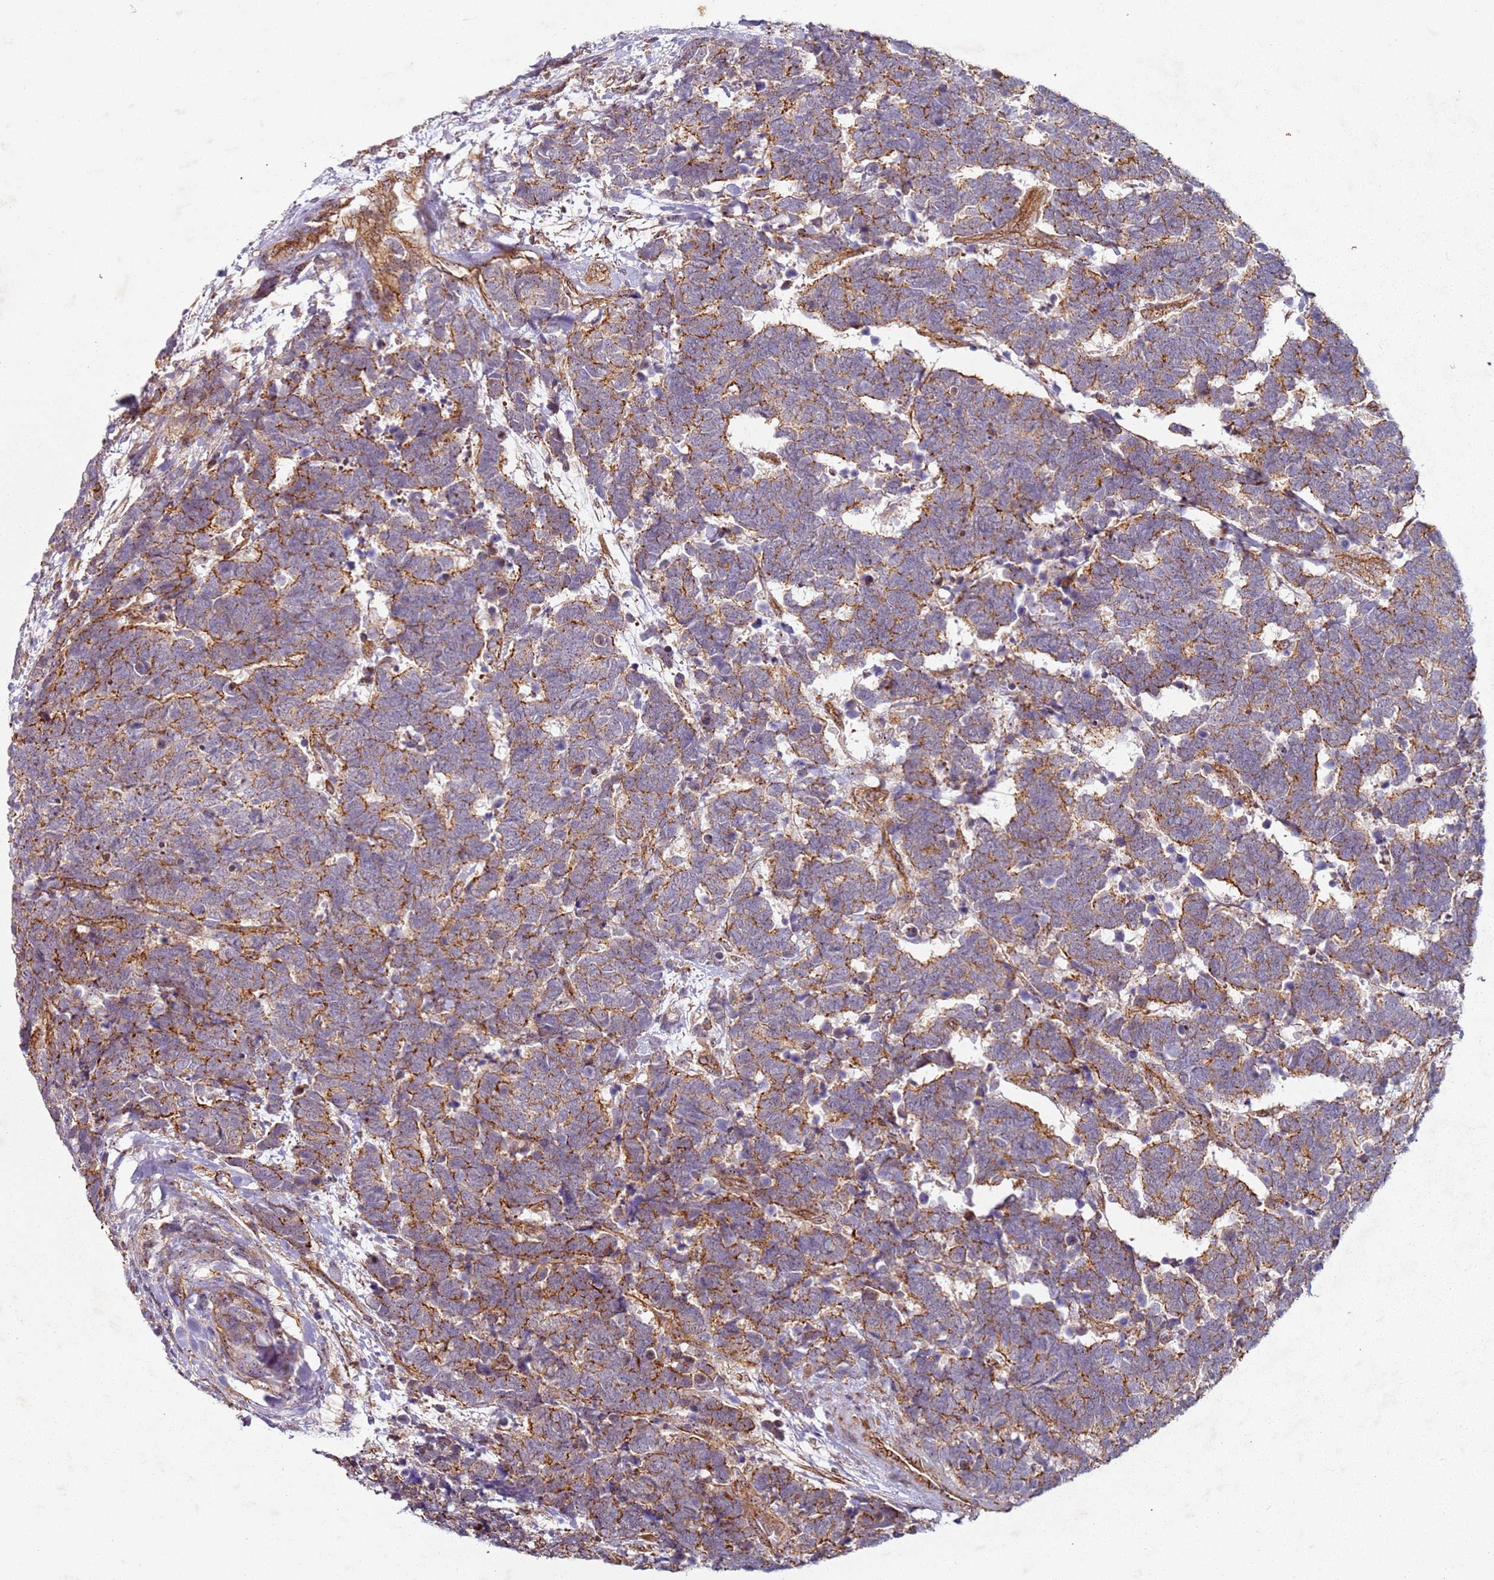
{"staining": {"intensity": "moderate", "quantity": ">75%", "location": "cytoplasmic/membranous"}, "tissue": "carcinoid", "cell_type": "Tumor cells", "image_type": "cancer", "snomed": [{"axis": "morphology", "description": "Carcinoma, NOS"}, {"axis": "morphology", "description": "Carcinoid, malignant, NOS"}, {"axis": "topography", "description": "Urinary bladder"}], "caption": "A micrograph showing moderate cytoplasmic/membranous positivity in approximately >75% of tumor cells in carcinoid (malignant), as visualized by brown immunohistochemical staining.", "gene": "C2CD4B", "patient": {"sex": "male", "age": 57}}